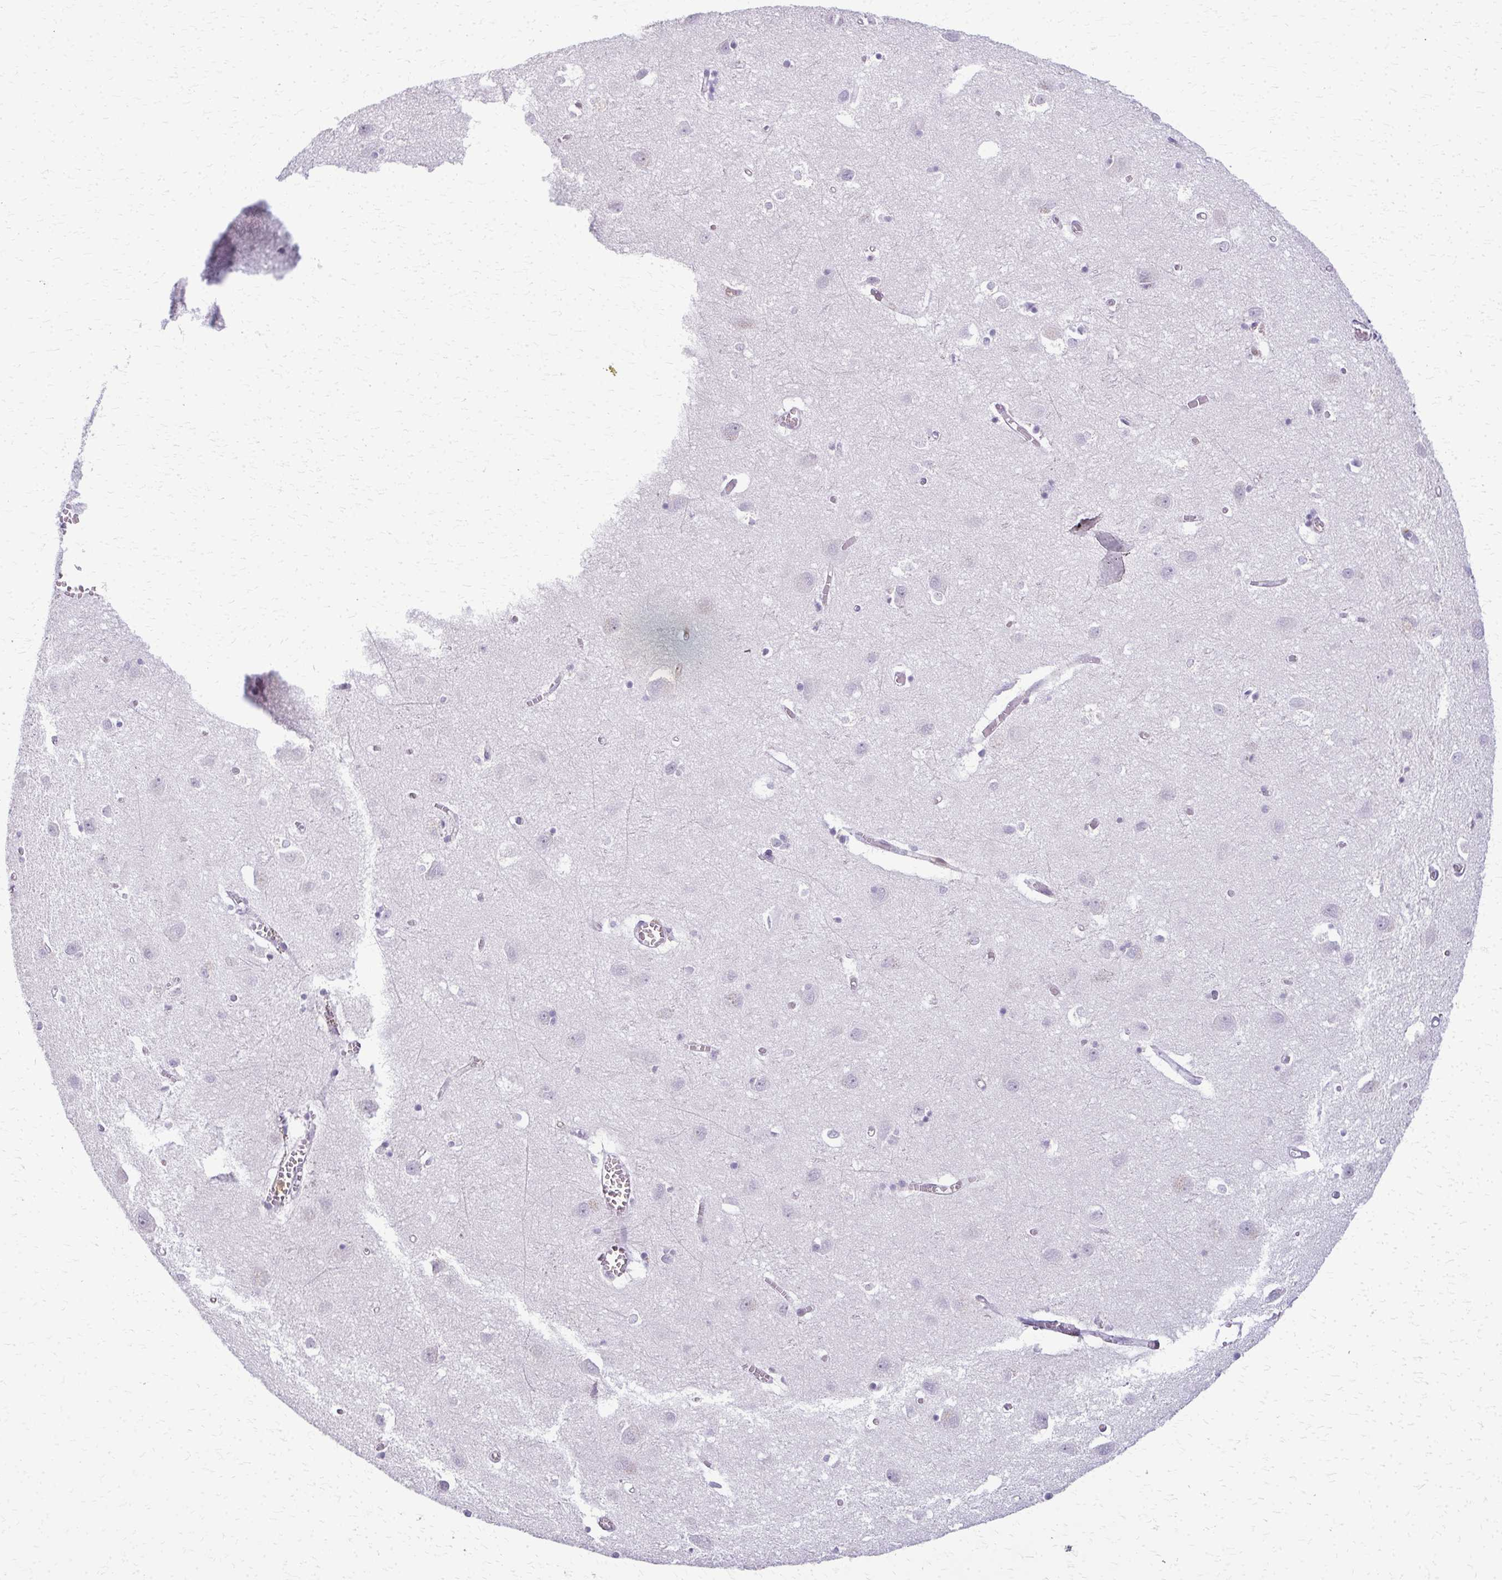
{"staining": {"intensity": "negative", "quantity": "none", "location": "none"}, "tissue": "cerebral cortex", "cell_type": "Endothelial cells", "image_type": "normal", "snomed": [{"axis": "morphology", "description": "Normal tissue, NOS"}, {"axis": "topography", "description": "Cerebral cortex"}], "caption": "Endothelial cells show no significant expression in benign cerebral cortex. Nuclei are stained in blue.", "gene": "CA3", "patient": {"sex": "male", "age": 70}}